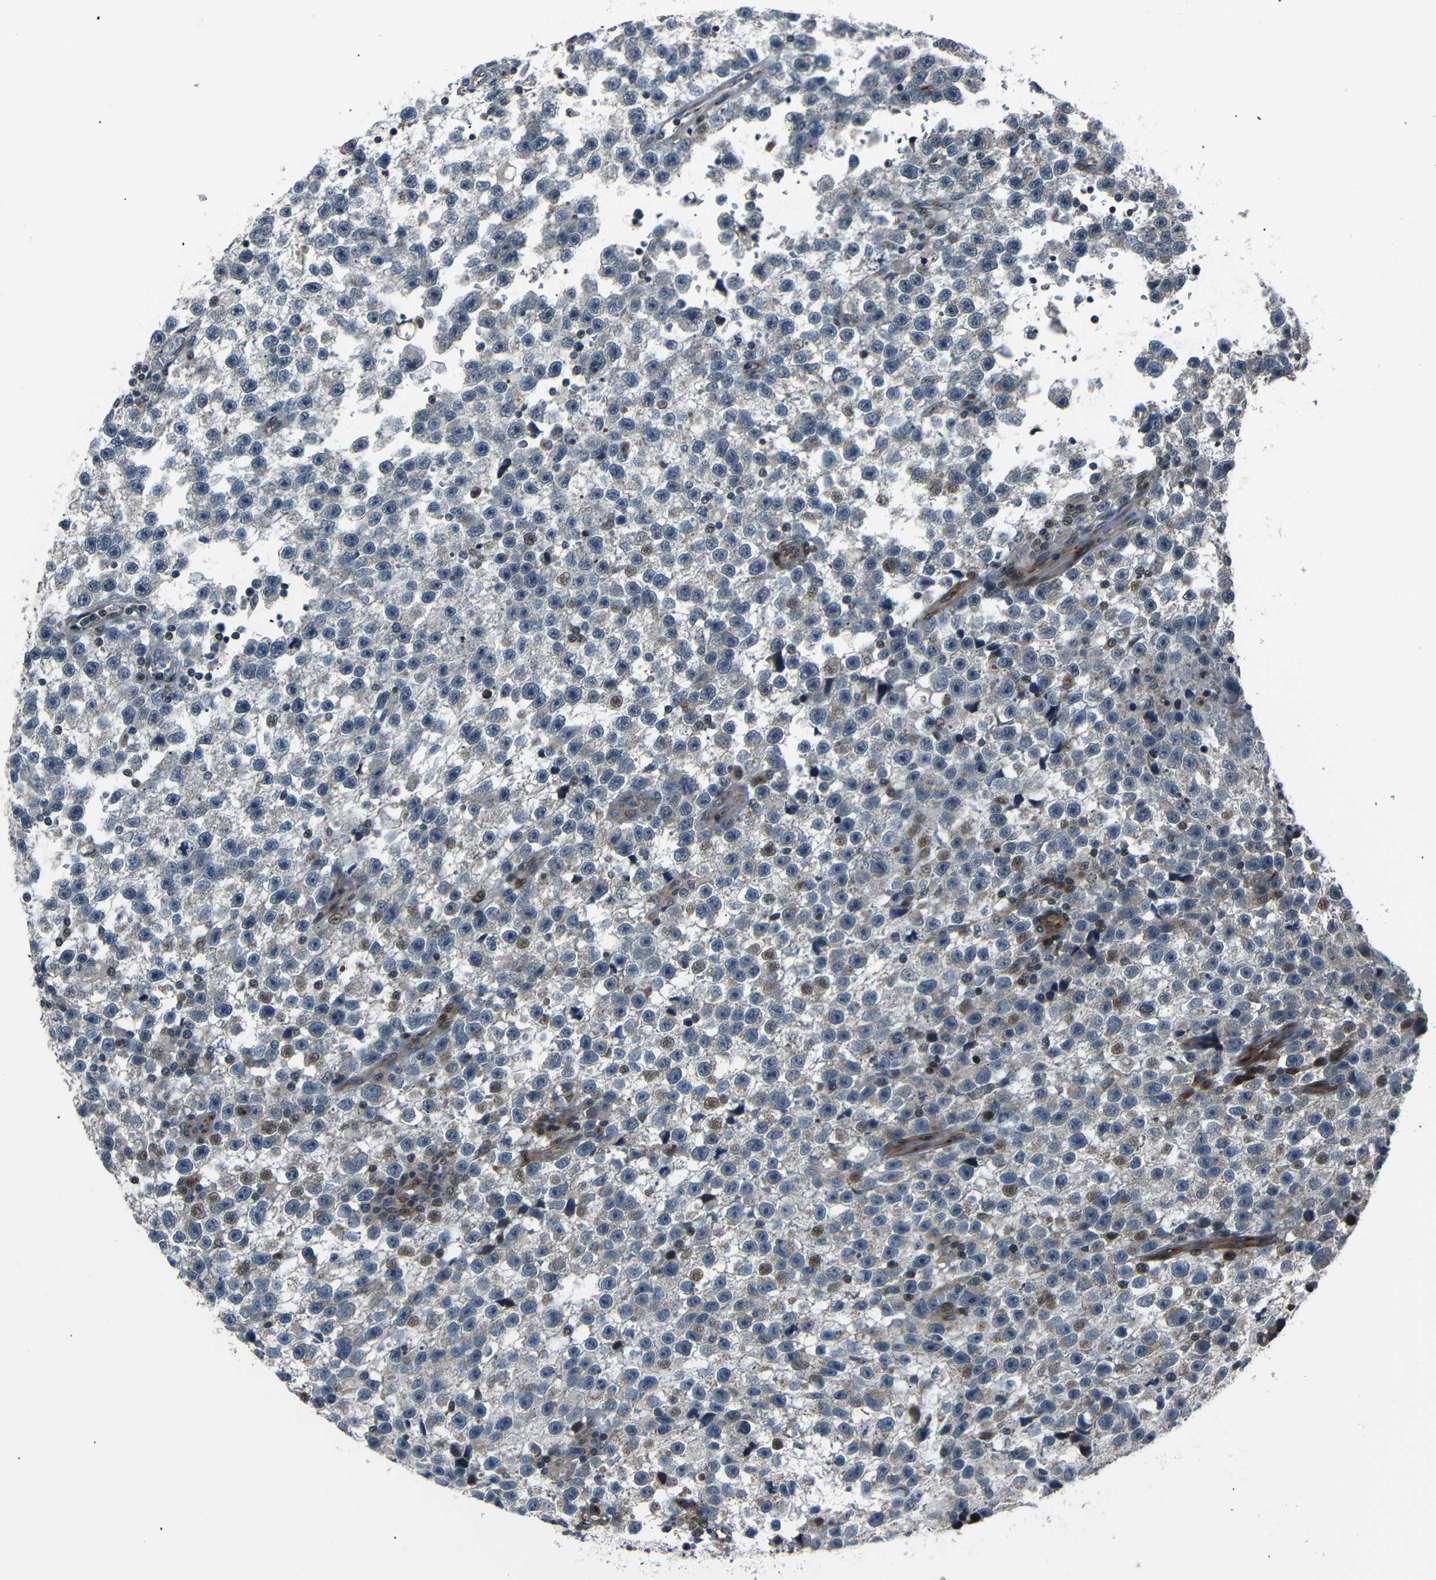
{"staining": {"intensity": "moderate", "quantity": "<25%", "location": "nuclear"}, "tissue": "testis cancer", "cell_type": "Tumor cells", "image_type": "cancer", "snomed": [{"axis": "morphology", "description": "Seminoma, NOS"}, {"axis": "topography", "description": "Testis"}], "caption": "Human testis cancer stained for a protein (brown) displays moderate nuclear positive staining in about <25% of tumor cells.", "gene": "AKAP9", "patient": {"sex": "male", "age": 33}}